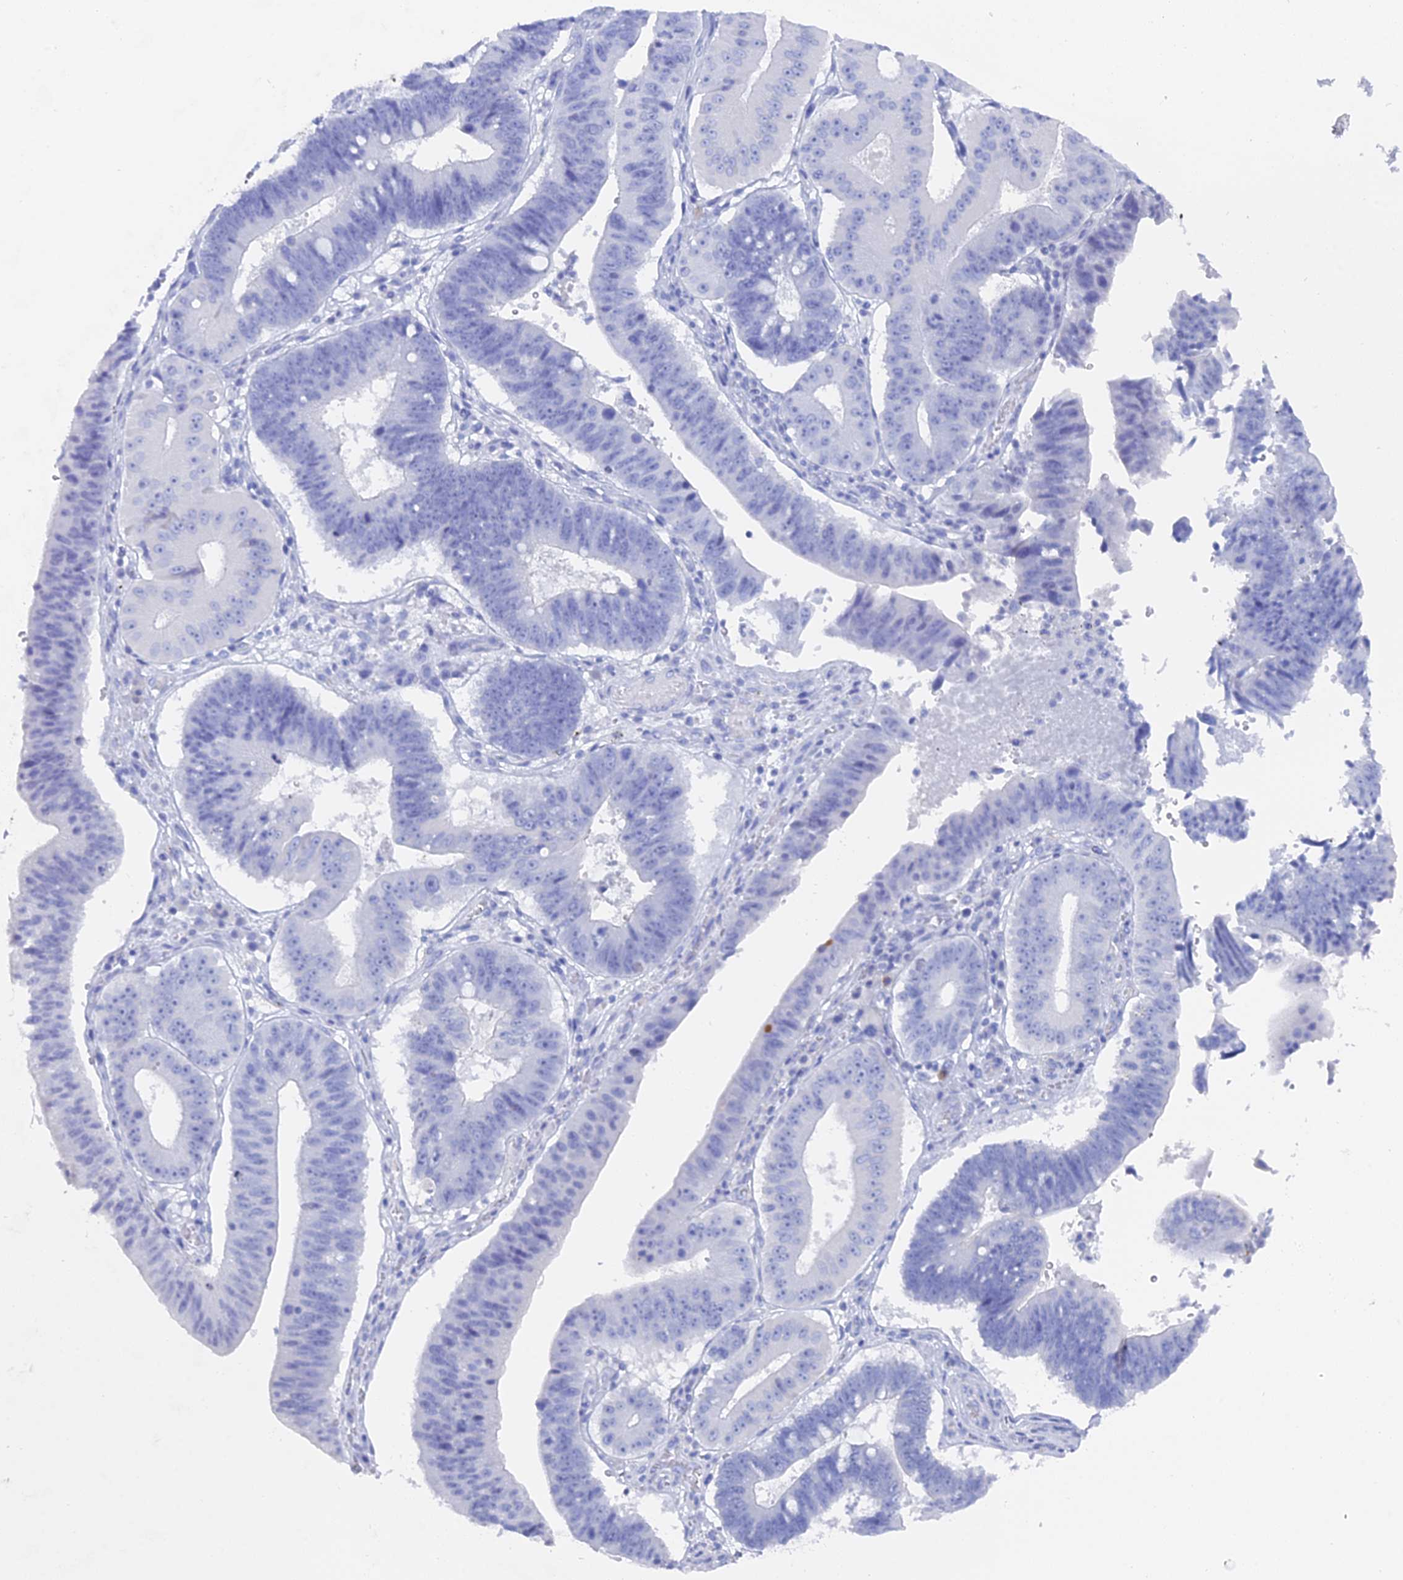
{"staining": {"intensity": "negative", "quantity": "none", "location": "none"}, "tissue": "stomach cancer", "cell_type": "Tumor cells", "image_type": "cancer", "snomed": [{"axis": "morphology", "description": "Adenocarcinoma, NOS"}, {"axis": "topography", "description": "Stomach"}], "caption": "Tumor cells show no significant expression in stomach cancer. (Stains: DAB (3,3'-diaminobenzidine) immunohistochemistry (IHC) with hematoxylin counter stain, Microscopy: brightfield microscopy at high magnification).", "gene": "ENPP3", "patient": {"sex": "male", "age": 59}}